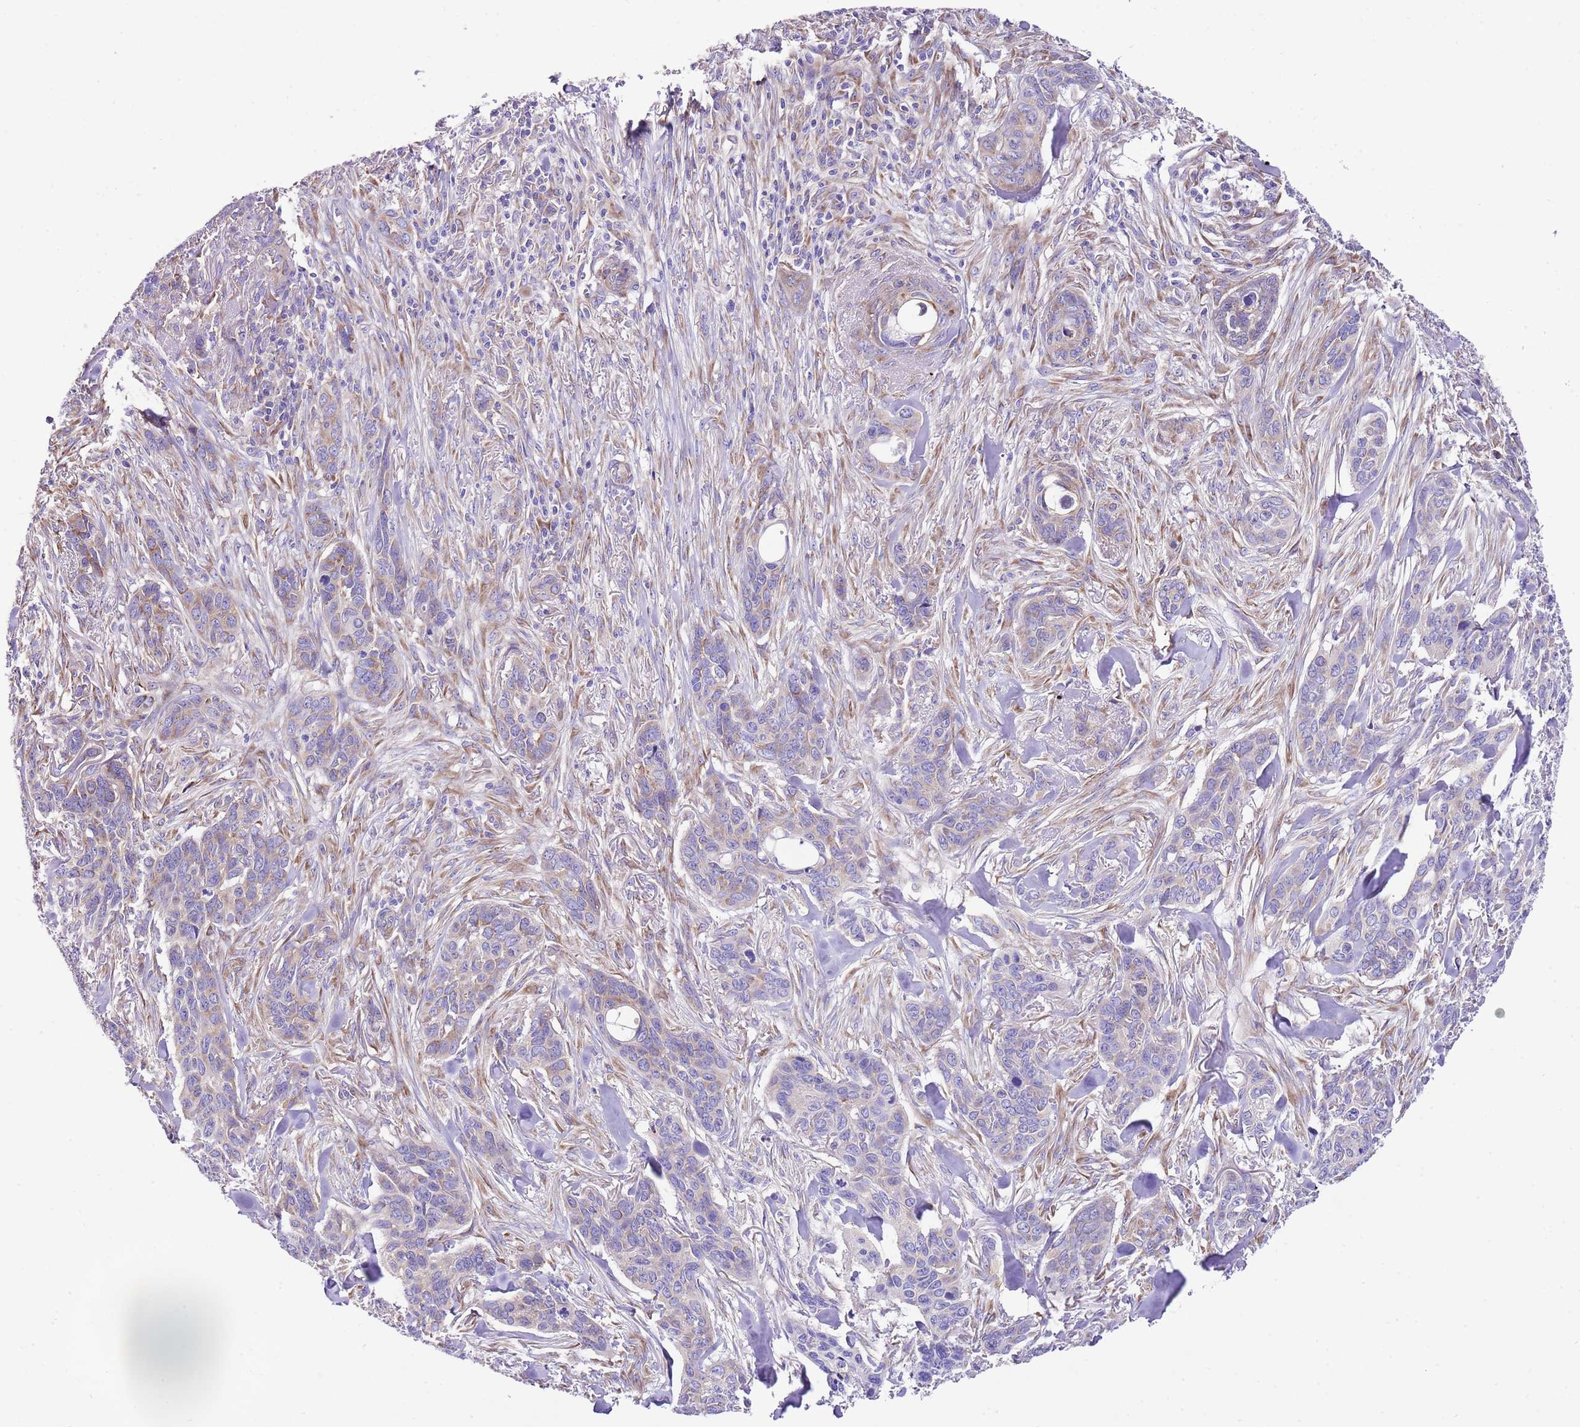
{"staining": {"intensity": "weak", "quantity": "<25%", "location": "cytoplasmic/membranous"}, "tissue": "skin cancer", "cell_type": "Tumor cells", "image_type": "cancer", "snomed": [{"axis": "morphology", "description": "Basal cell carcinoma"}, {"axis": "topography", "description": "Skin"}], "caption": "This image is of skin cancer stained with immunohistochemistry (IHC) to label a protein in brown with the nuclei are counter-stained blue. There is no expression in tumor cells.", "gene": "RPS10", "patient": {"sex": "male", "age": 86}}